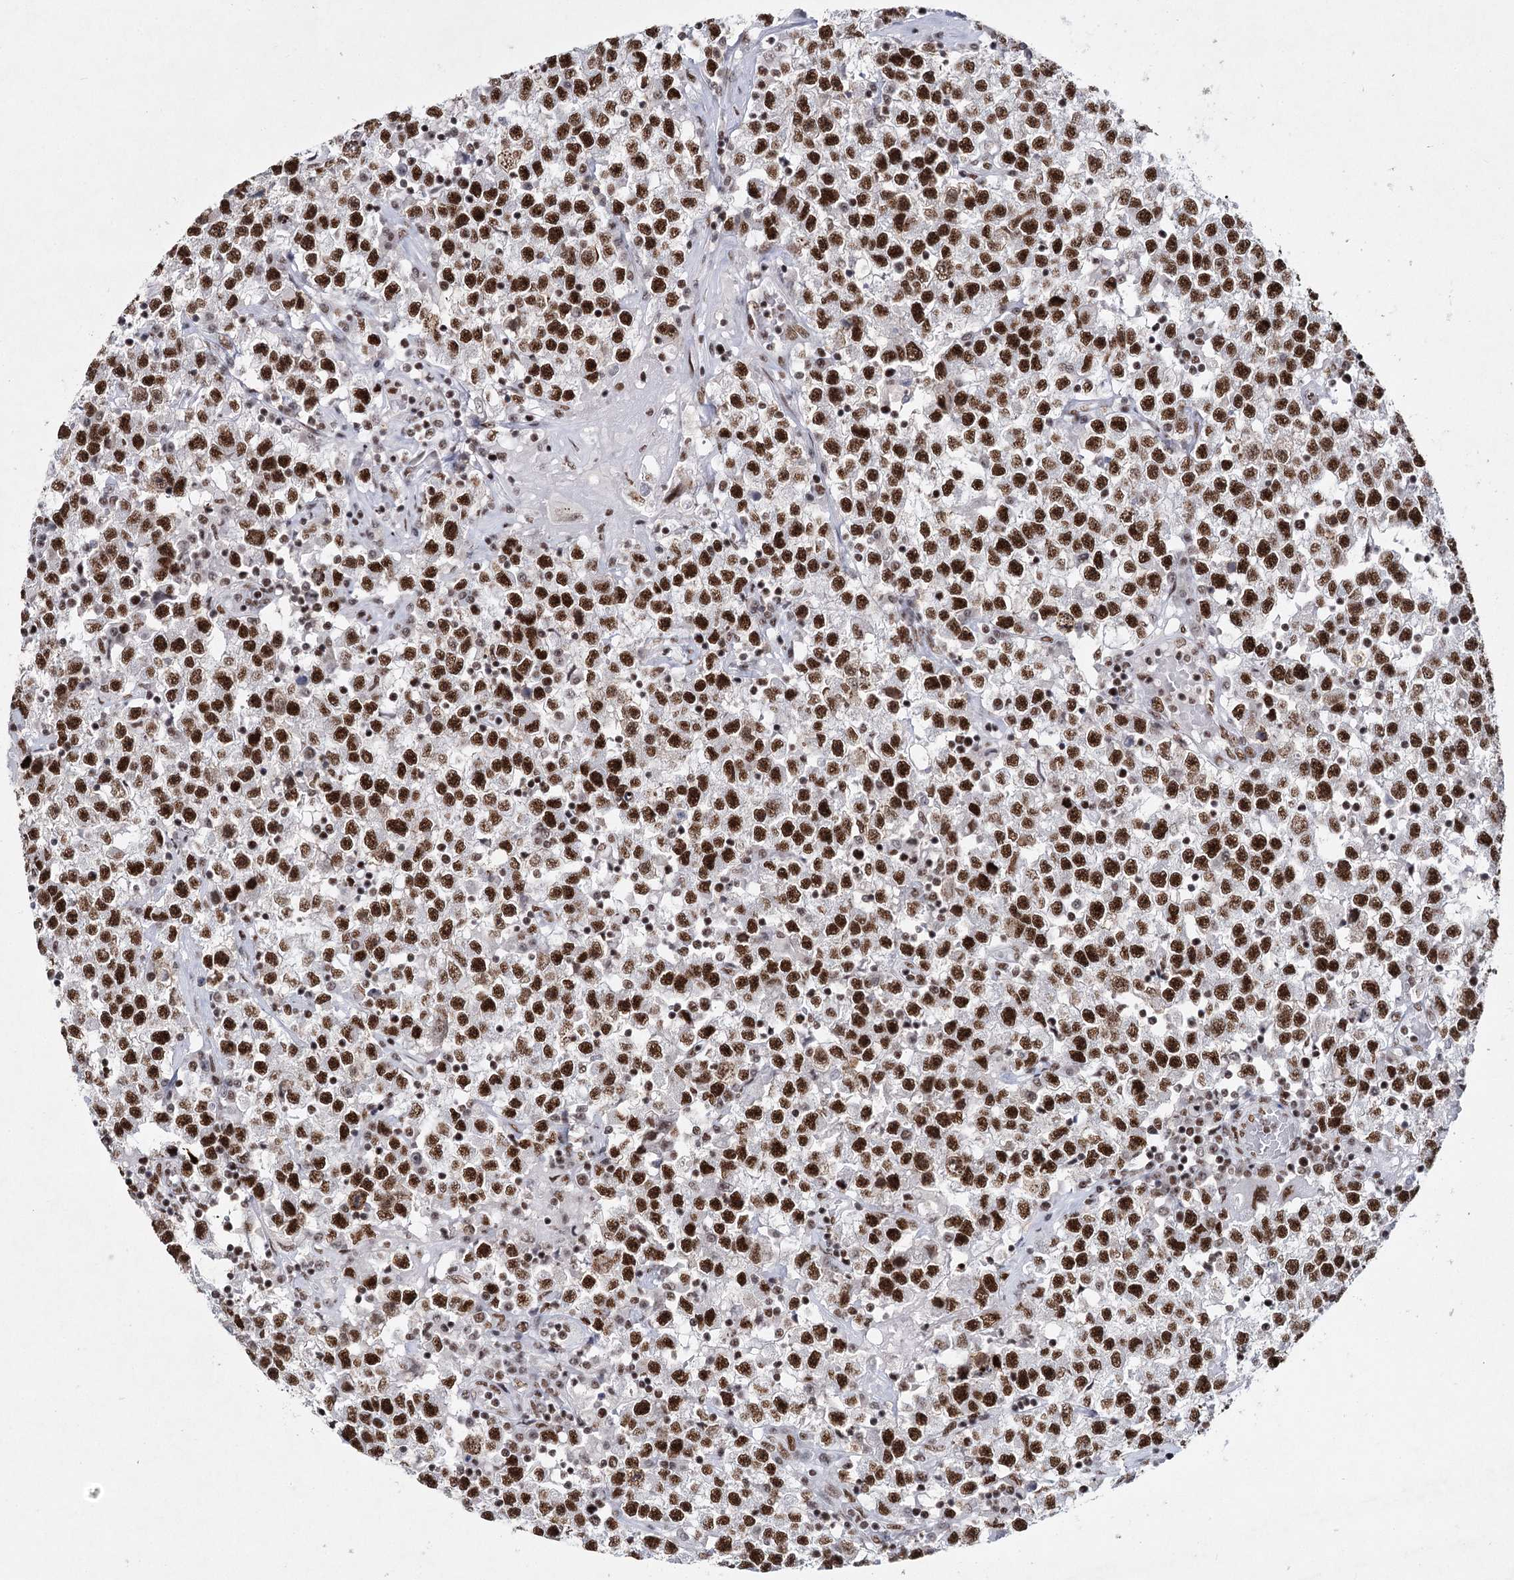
{"staining": {"intensity": "strong", "quantity": ">75%", "location": "nuclear"}, "tissue": "testis cancer", "cell_type": "Tumor cells", "image_type": "cancer", "snomed": [{"axis": "morphology", "description": "Seminoma, NOS"}, {"axis": "topography", "description": "Testis"}], "caption": "Strong nuclear positivity for a protein is present in approximately >75% of tumor cells of testis seminoma using immunohistochemistry (IHC).", "gene": "SCAF8", "patient": {"sex": "male", "age": 22}}